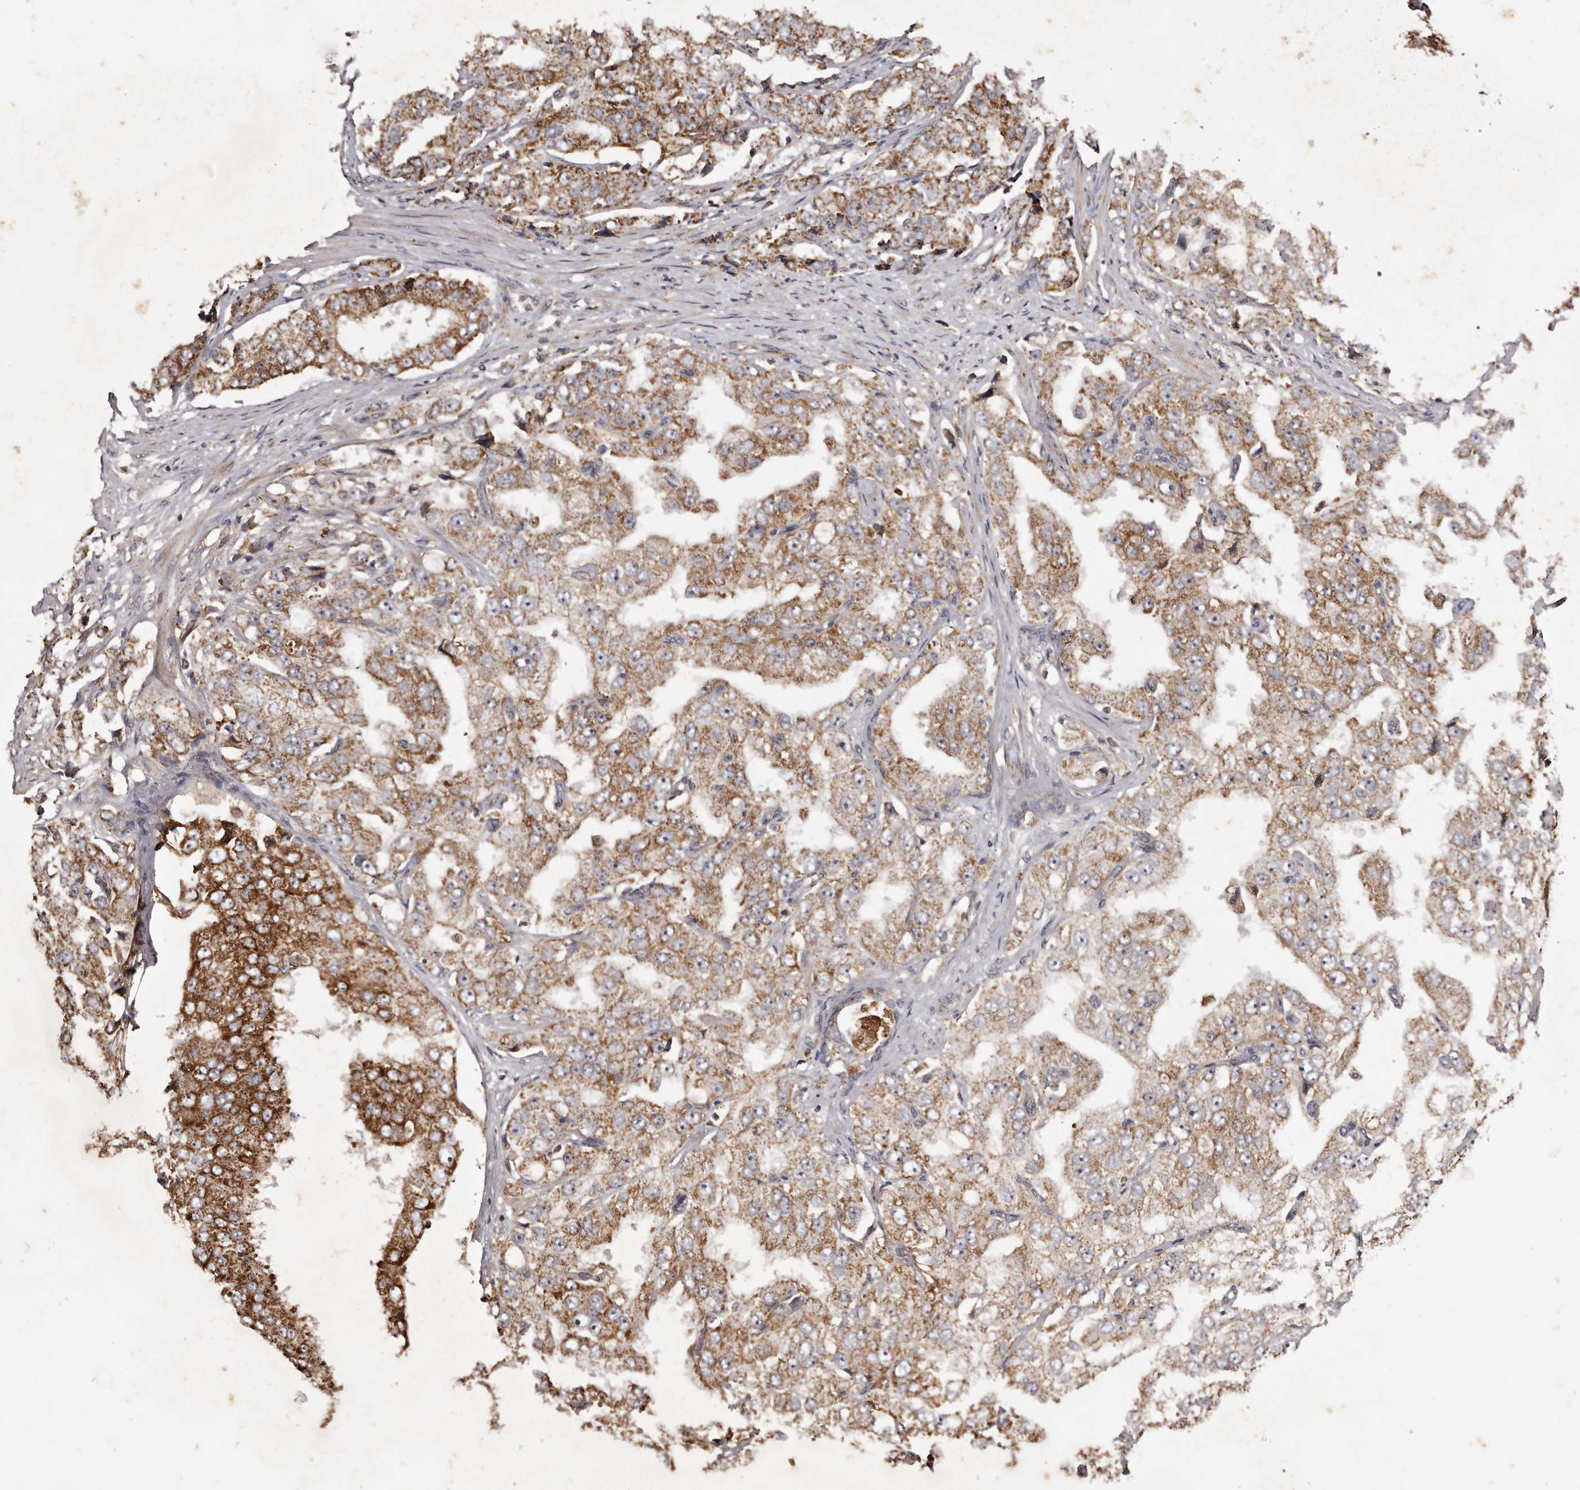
{"staining": {"intensity": "strong", "quantity": ">75%", "location": "cytoplasmic/membranous"}, "tissue": "prostate cancer", "cell_type": "Tumor cells", "image_type": "cancer", "snomed": [{"axis": "morphology", "description": "Adenocarcinoma, High grade"}, {"axis": "topography", "description": "Prostate"}], "caption": "Prostate adenocarcinoma (high-grade) stained with a protein marker exhibits strong staining in tumor cells.", "gene": "CPLANE2", "patient": {"sex": "male", "age": 58}}